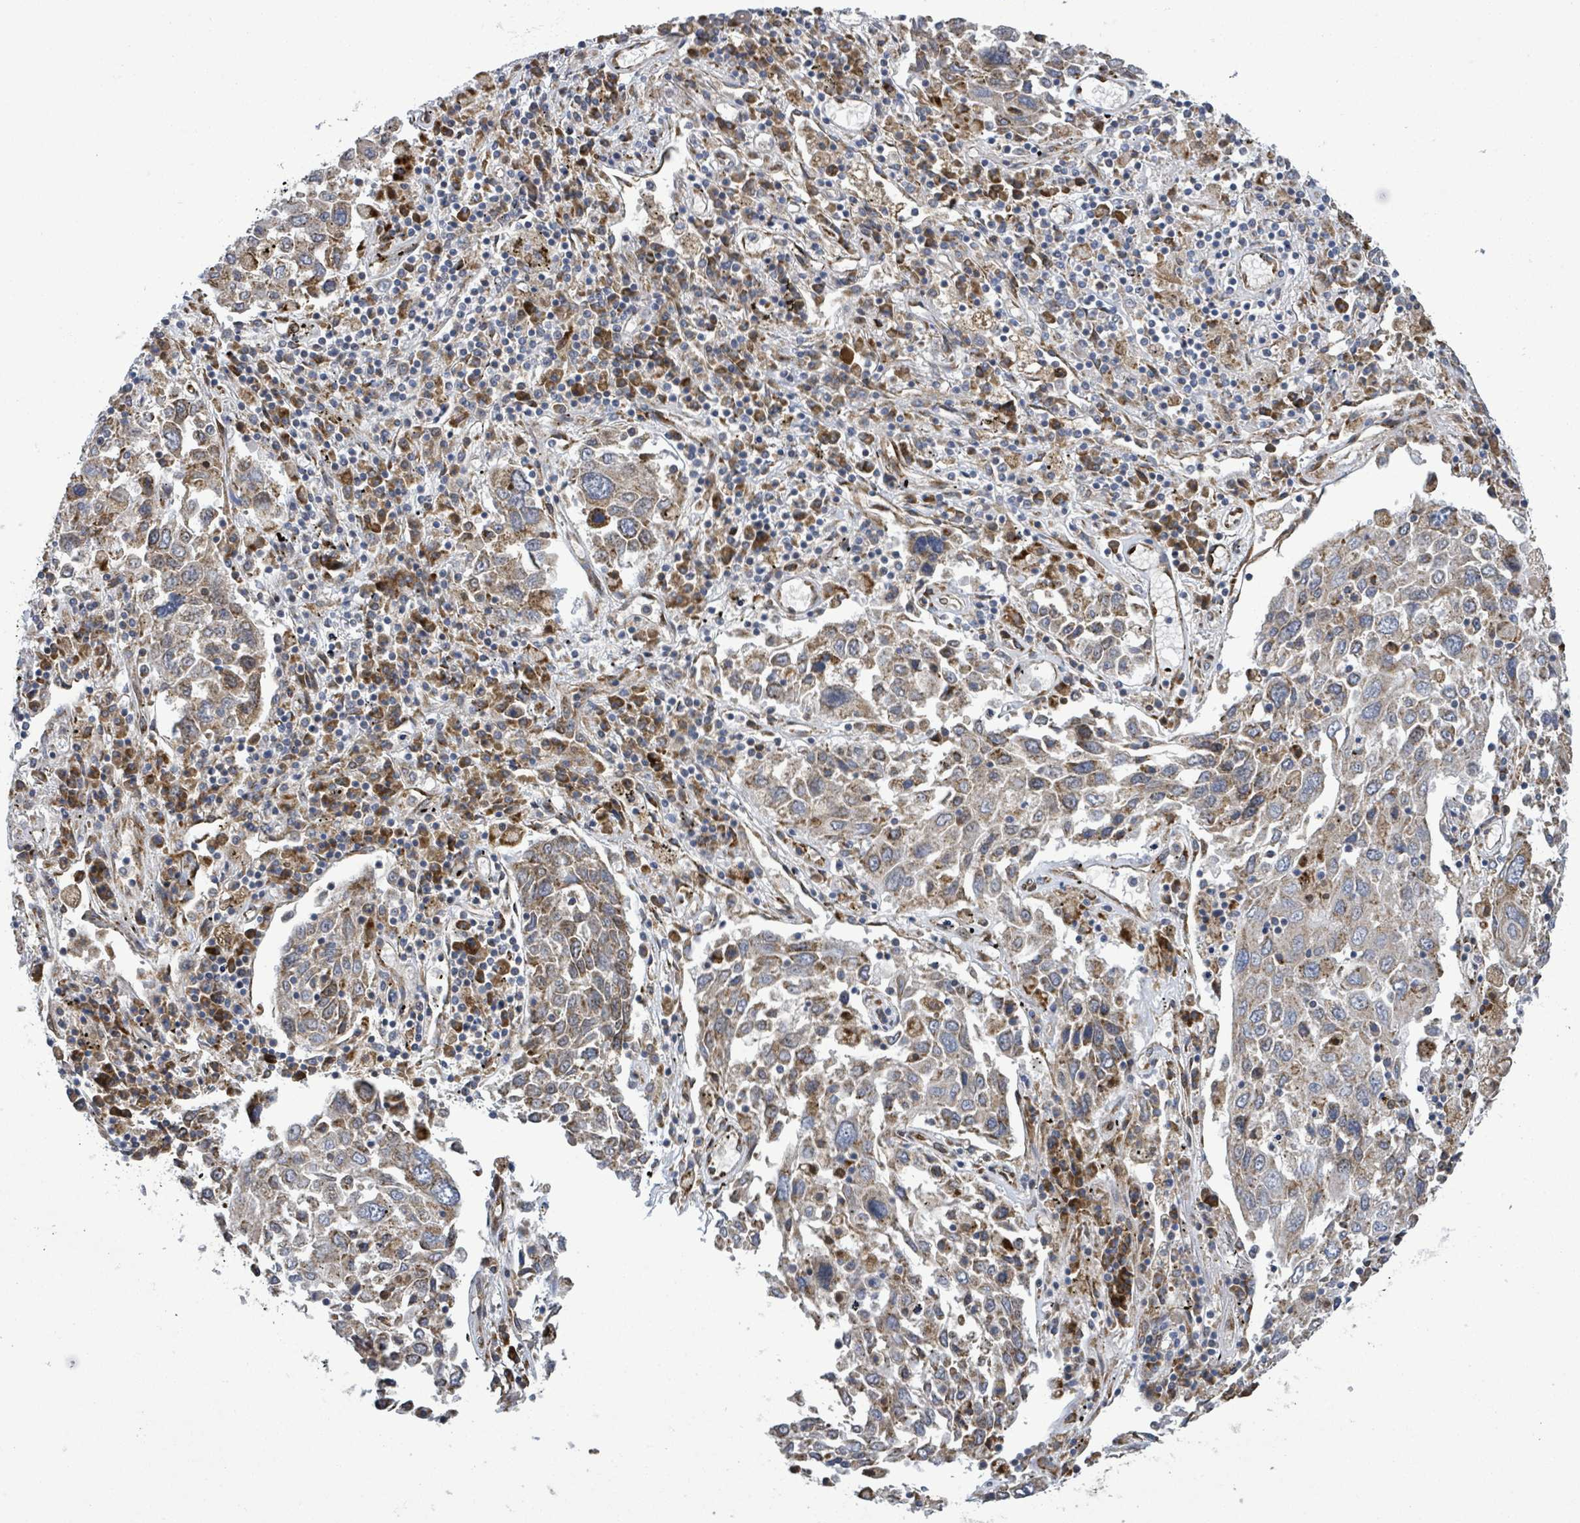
{"staining": {"intensity": "weak", "quantity": "<25%", "location": "cytoplasmic/membranous"}, "tissue": "lung cancer", "cell_type": "Tumor cells", "image_type": "cancer", "snomed": [{"axis": "morphology", "description": "Squamous cell carcinoma, NOS"}, {"axis": "topography", "description": "Lung"}], "caption": "Lung squamous cell carcinoma was stained to show a protein in brown. There is no significant expression in tumor cells. Nuclei are stained in blue.", "gene": "NOMO1", "patient": {"sex": "male", "age": 65}}